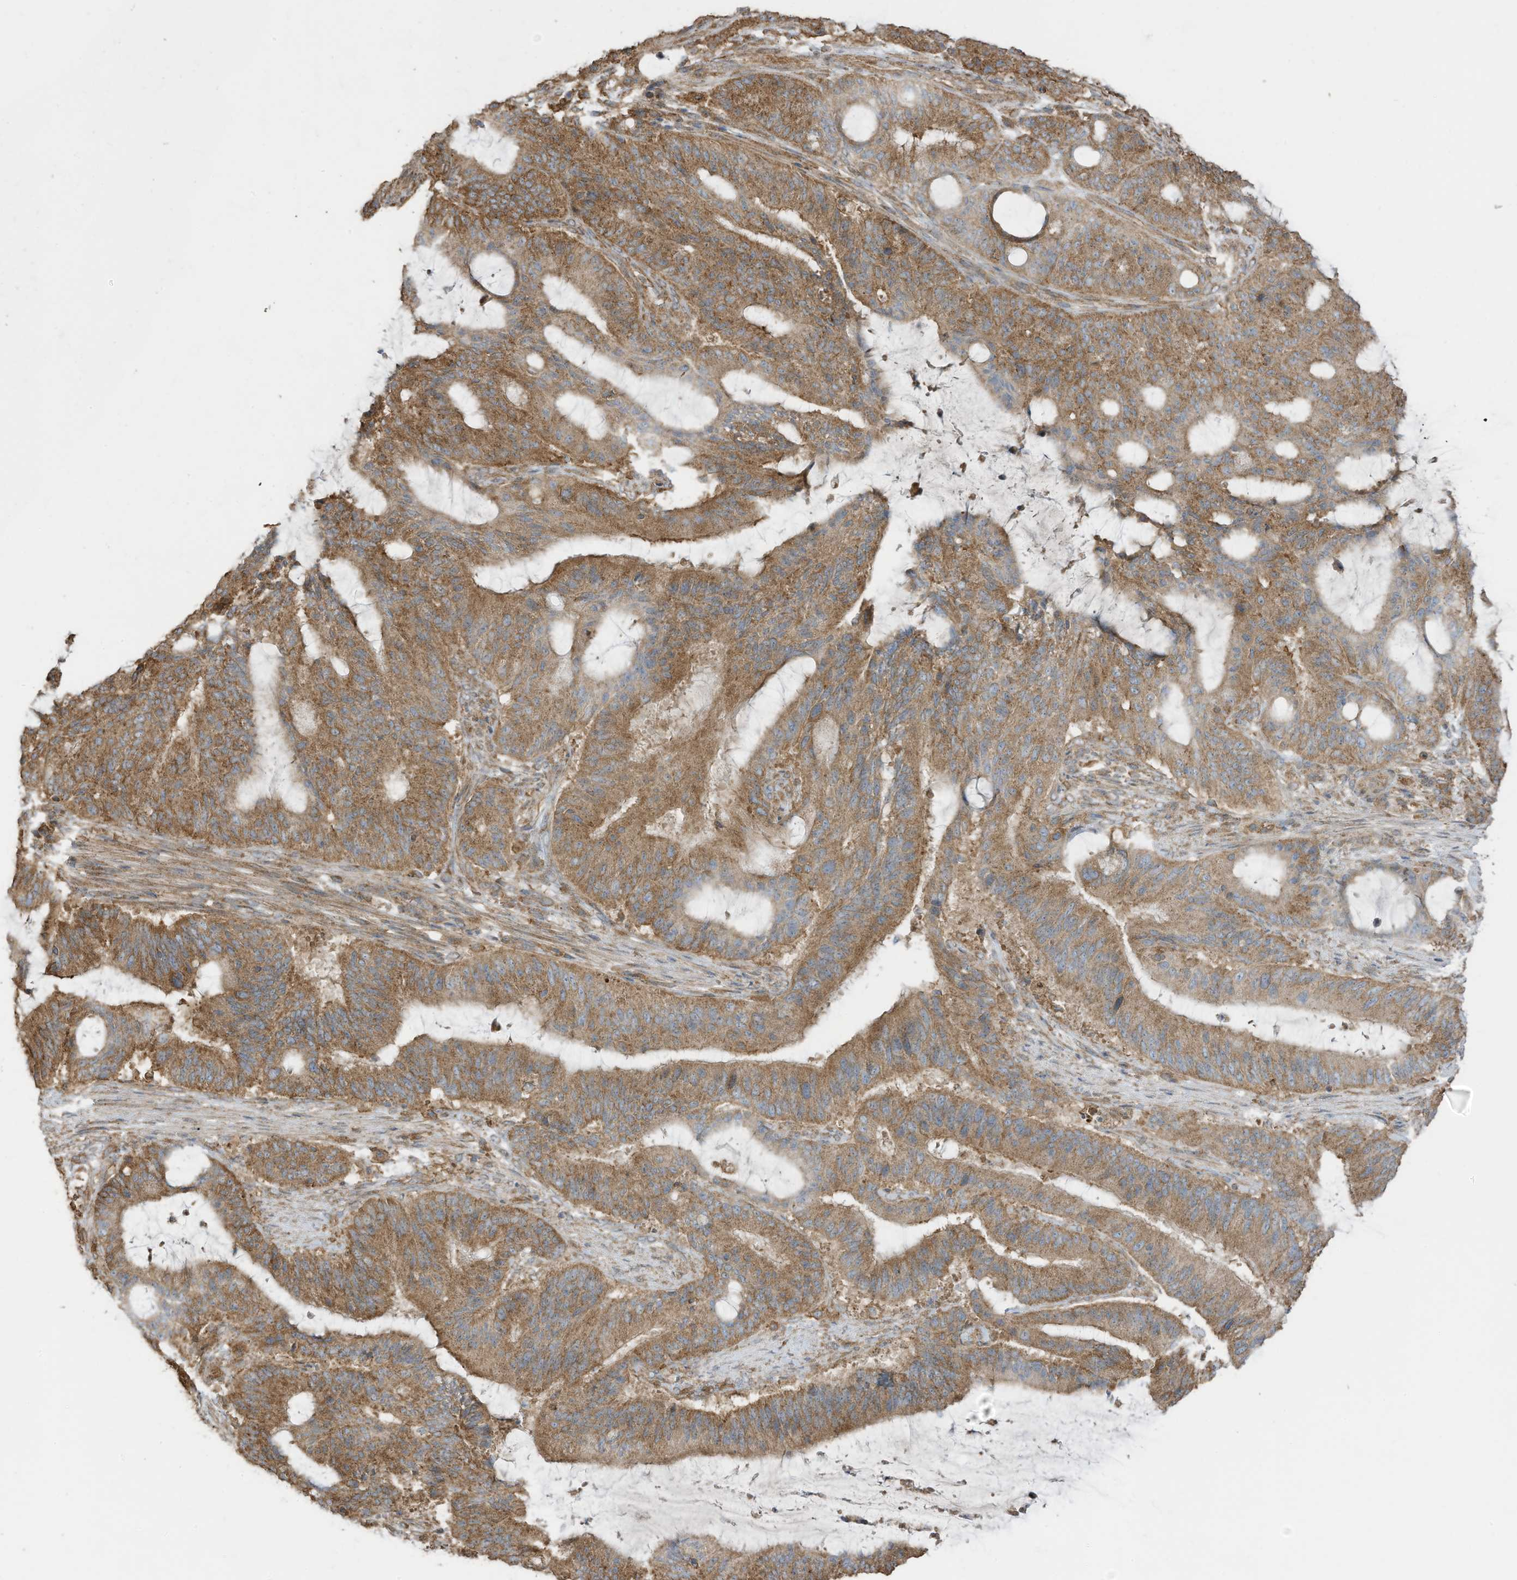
{"staining": {"intensity": "moderate", "quantity": ">75%", "location": "cytoplasmic/membranous"}, "tissue": "liver cancer", "cell_type": "Tumor cells", "image_type": "cancer", "snomed": [{"axis": "morphology", "description": "Normal tissue, NOS"}, {"axis": "morphology", "description": "Cholangiocarcinoma"}, {"axis": "topography", "description": "Liver"}, {"axis": "topography", "description": "Peripheral nerve tissue"}], "caption": "Cholangiocarcinoma (liver) stained with DAB (3,3'-diaminobenzidine) immunohistochemistry (IHC) exhibits medium levels of moderate cytoplasmic/membranous staining in about >75% of tumor cells.", "gene": "CGAS", "patient": {"sex": "female", "age": 73}}